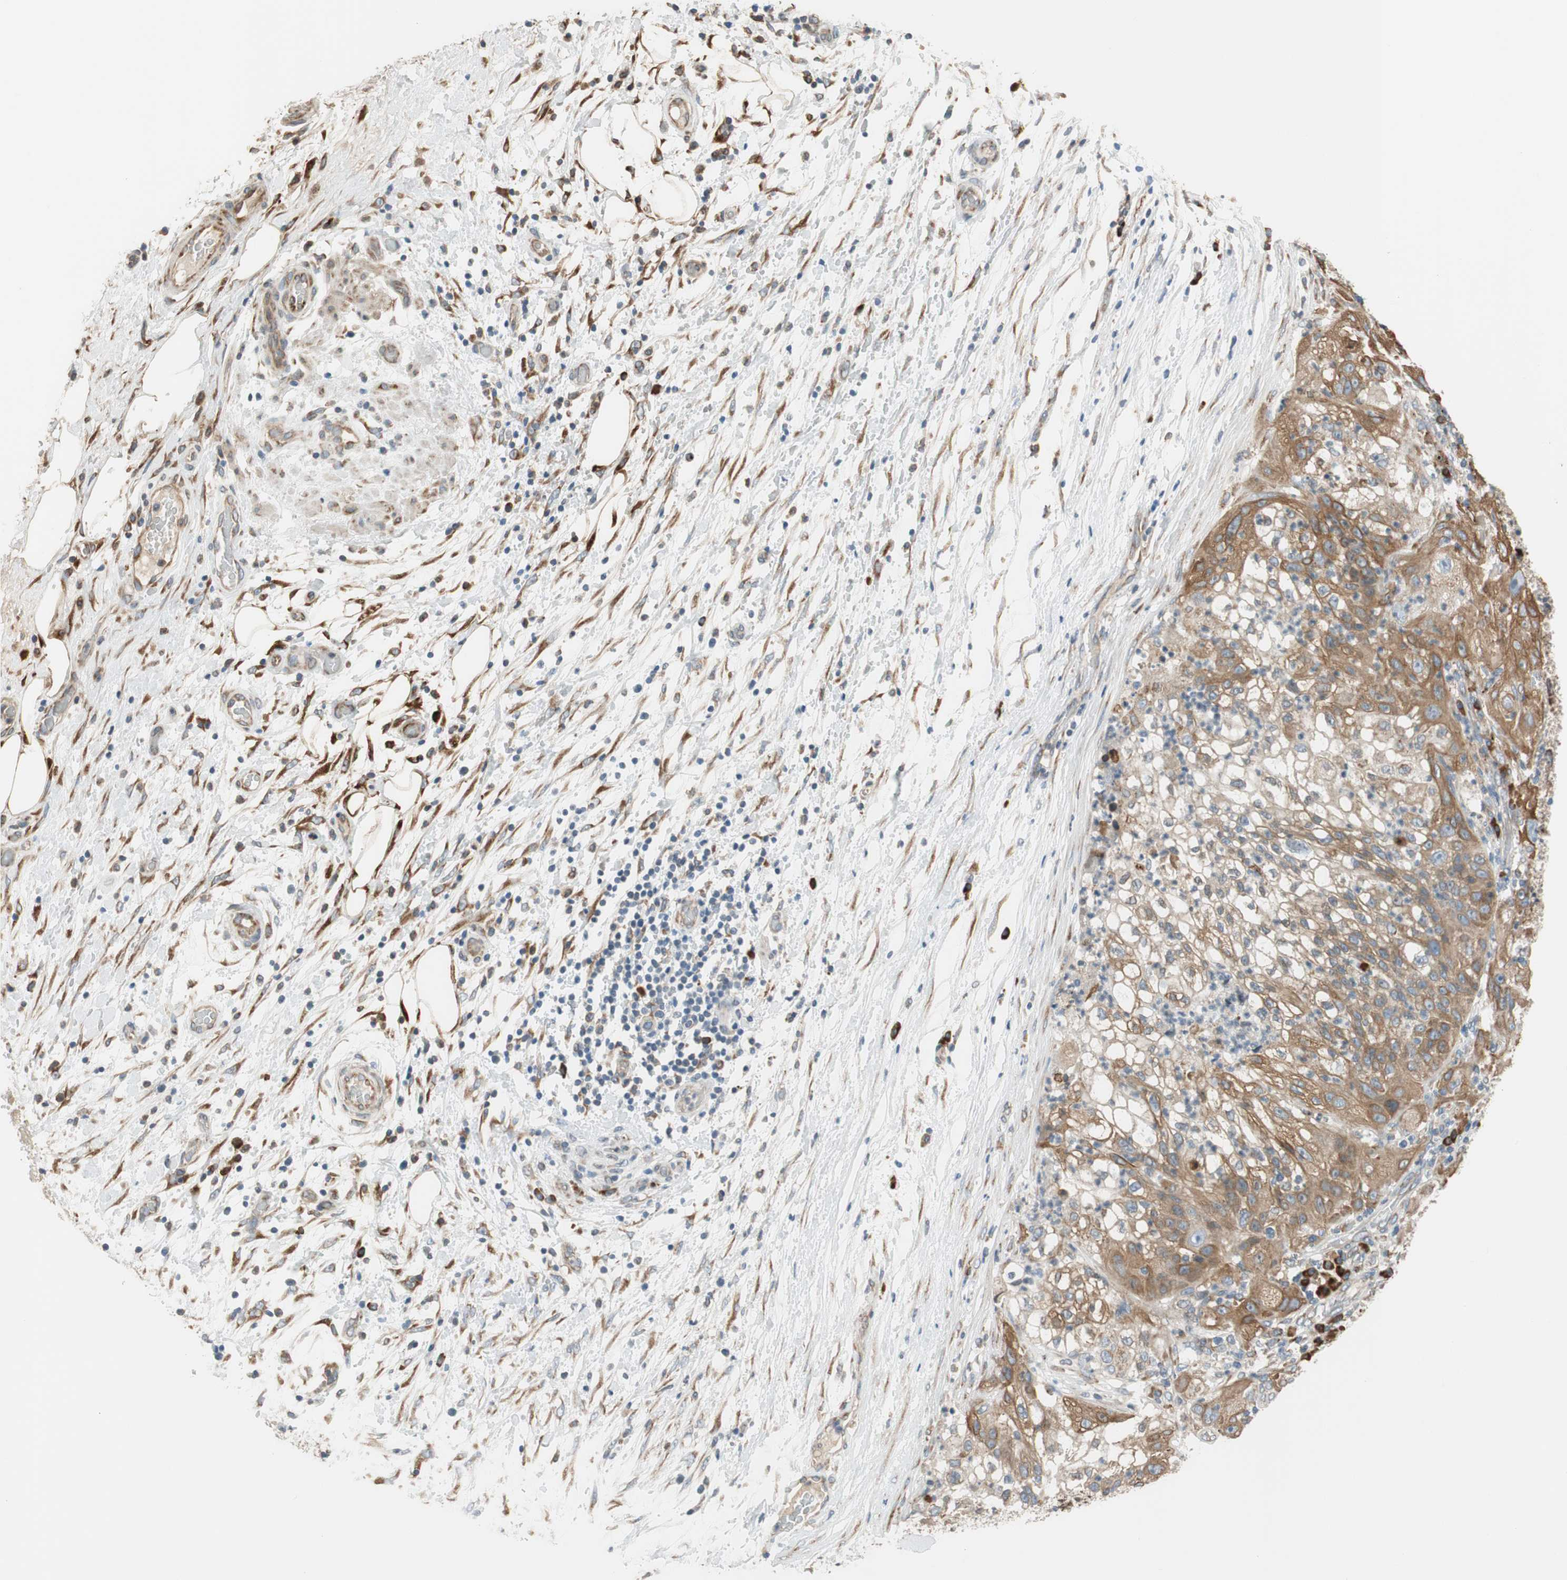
{"staining": {"intensity": "moderate", "quantity": ">75%", "location": "cytoplasmic/membranous"}, "tissue": "lung cancer", "cell_type": "Tumor cells", "image_type": "cancer", "snomed": [{"axis": "morphology", "description": "Inflammation, NOS"}, {"axis": "morphology", "description": "Squamous cell carcinoma, NOS"}, {"axis": "topography", "description": "Lymph node"}, {"axis": "topography", "description": "Soft tissue"}, {"axis": "topography", "description": "Lung"}], "caption": "An immunohistochemistry (IHC) histopathology image of tumor tissue is shown. Protein staining in brown shows moderate cytoplasmic/membranous positivity in squamous cell carcinoma (lung) within tumor cells.", "gene": "RPN2", "patient": {"sex": "male", "age": 66}}